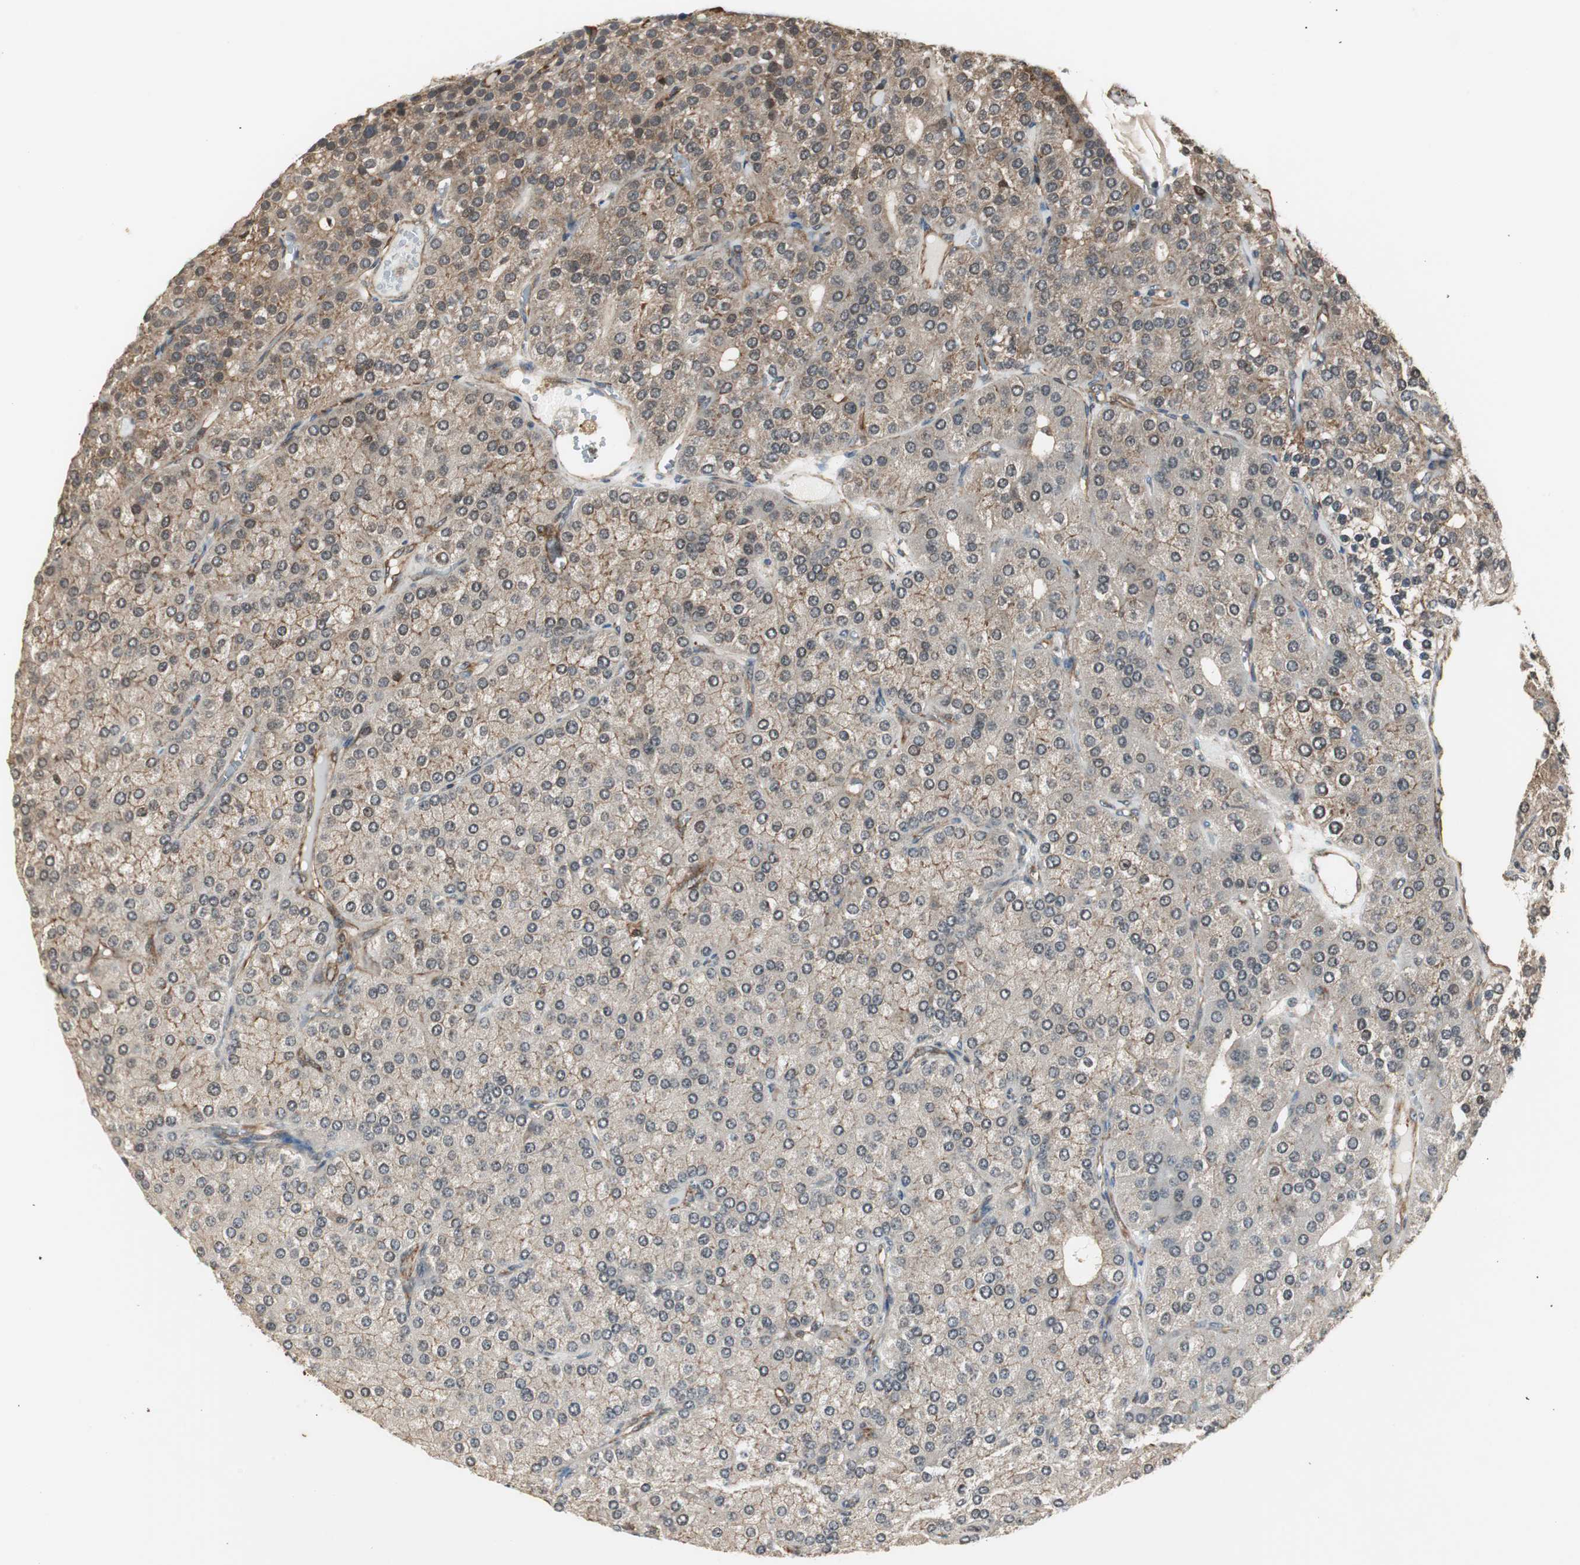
{"staining": {"intensity": "moderate", "quantity": ">75%", "location": "cytoplasmic/membranous"}, "tissue": "parathyroid gland", "cell_type": "Glandular cells", "image_type": "normal", "snomed": [{"axis": "morphology", "description": "Normal tissue, NOS"}, {"axis": "morphology", "description": "Adenoma, NOS"}, {"axis": "topography", "description": "Parathyroid gland"}], "caption": "A brown stain labels moderate cytoplasmic/membranous positivity of a protein in glandular cells of benign parathyroid gland.", "gene": "PTPN11", "patient": {"sex": "female", "age": 86}}